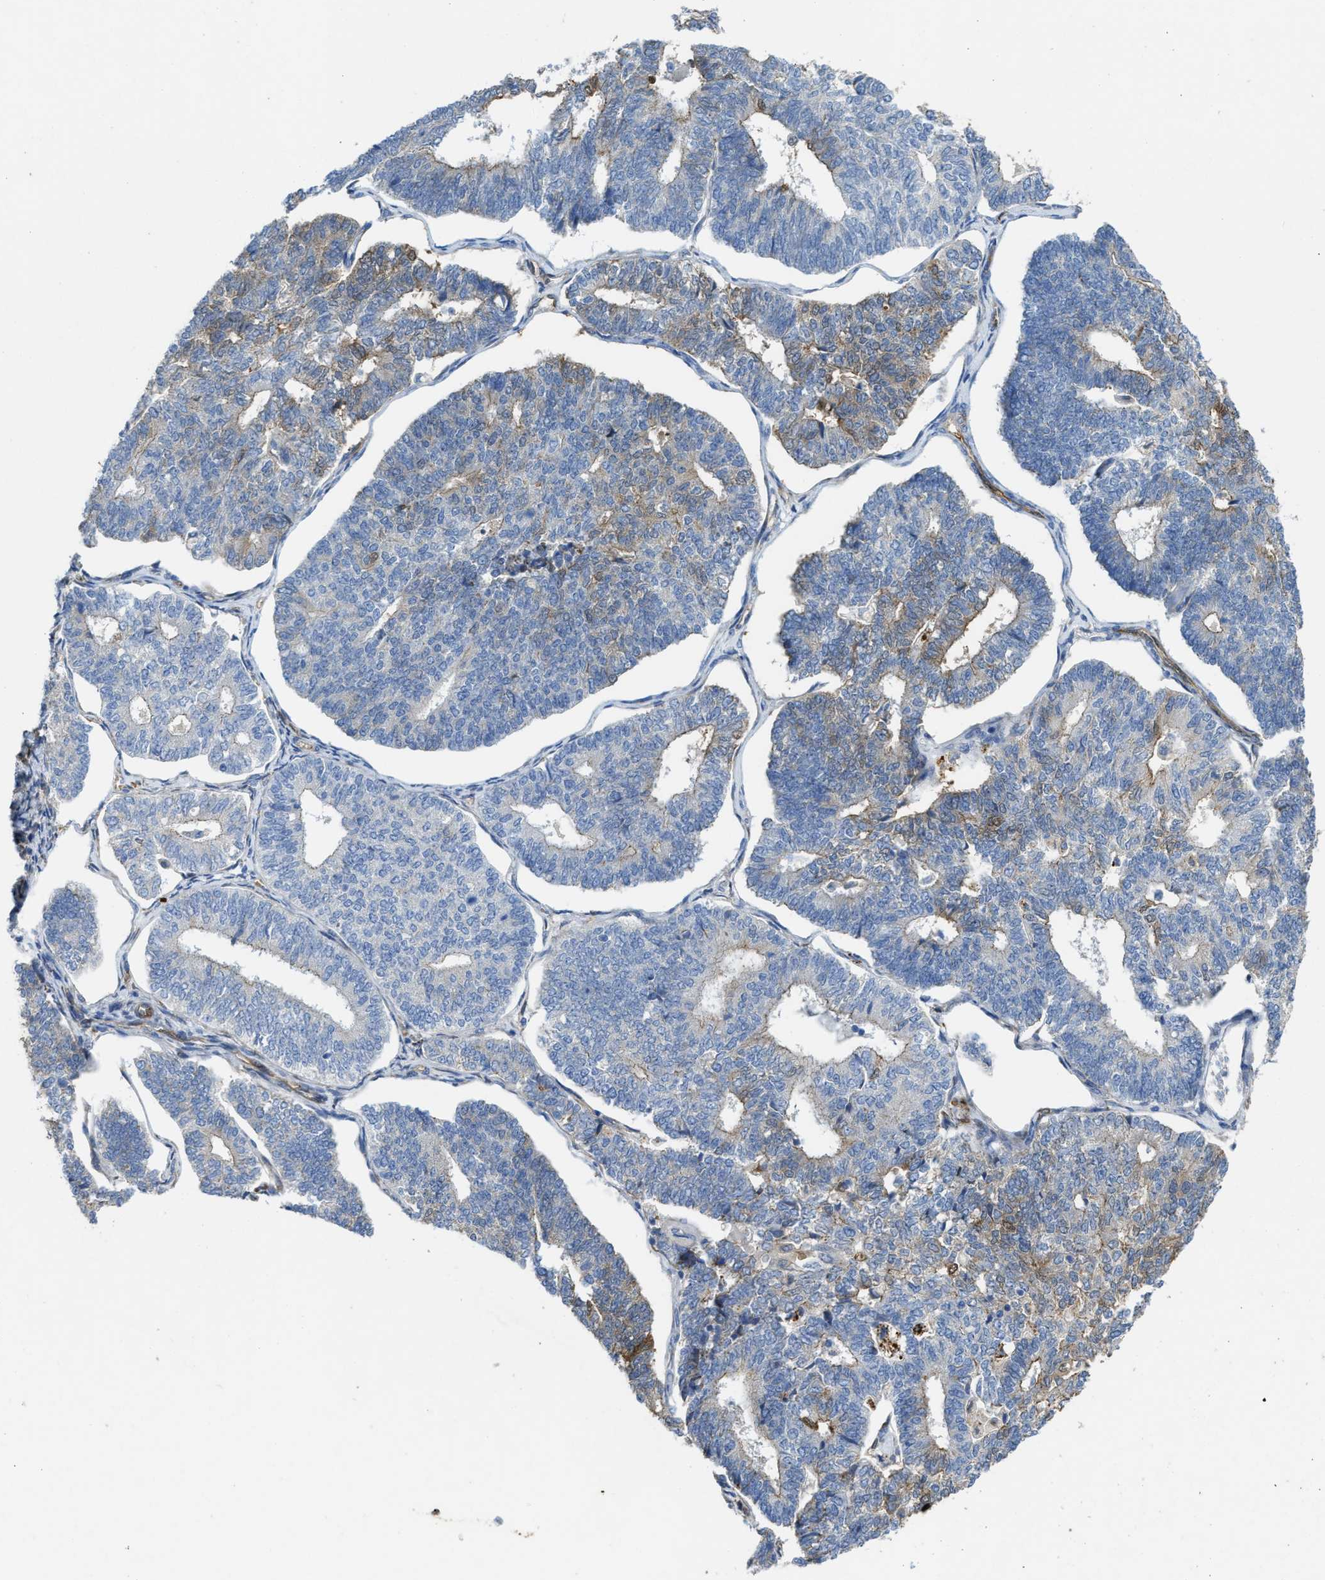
{"staining": {"intensity": "weak", "quantity": "<25%", "location": "cytoplasmic/membranous"}, "tissue": "endometrial cancer", "cell_type": "Tumor cells", "image_type": "cancer", "snomed": [{"axis": "morphology", "description": "Adenocarcinoma, NOS"}, {"axis": "topography", "description": "Endometrium"}], "caption": "Immunohistochemistry photomicrograph of human endometrial cancer stained for a protein (brown), which exhibits no staining in tumor cells.", "gene": "ASS1", "patient": {"sex": "female", "age": 70}}